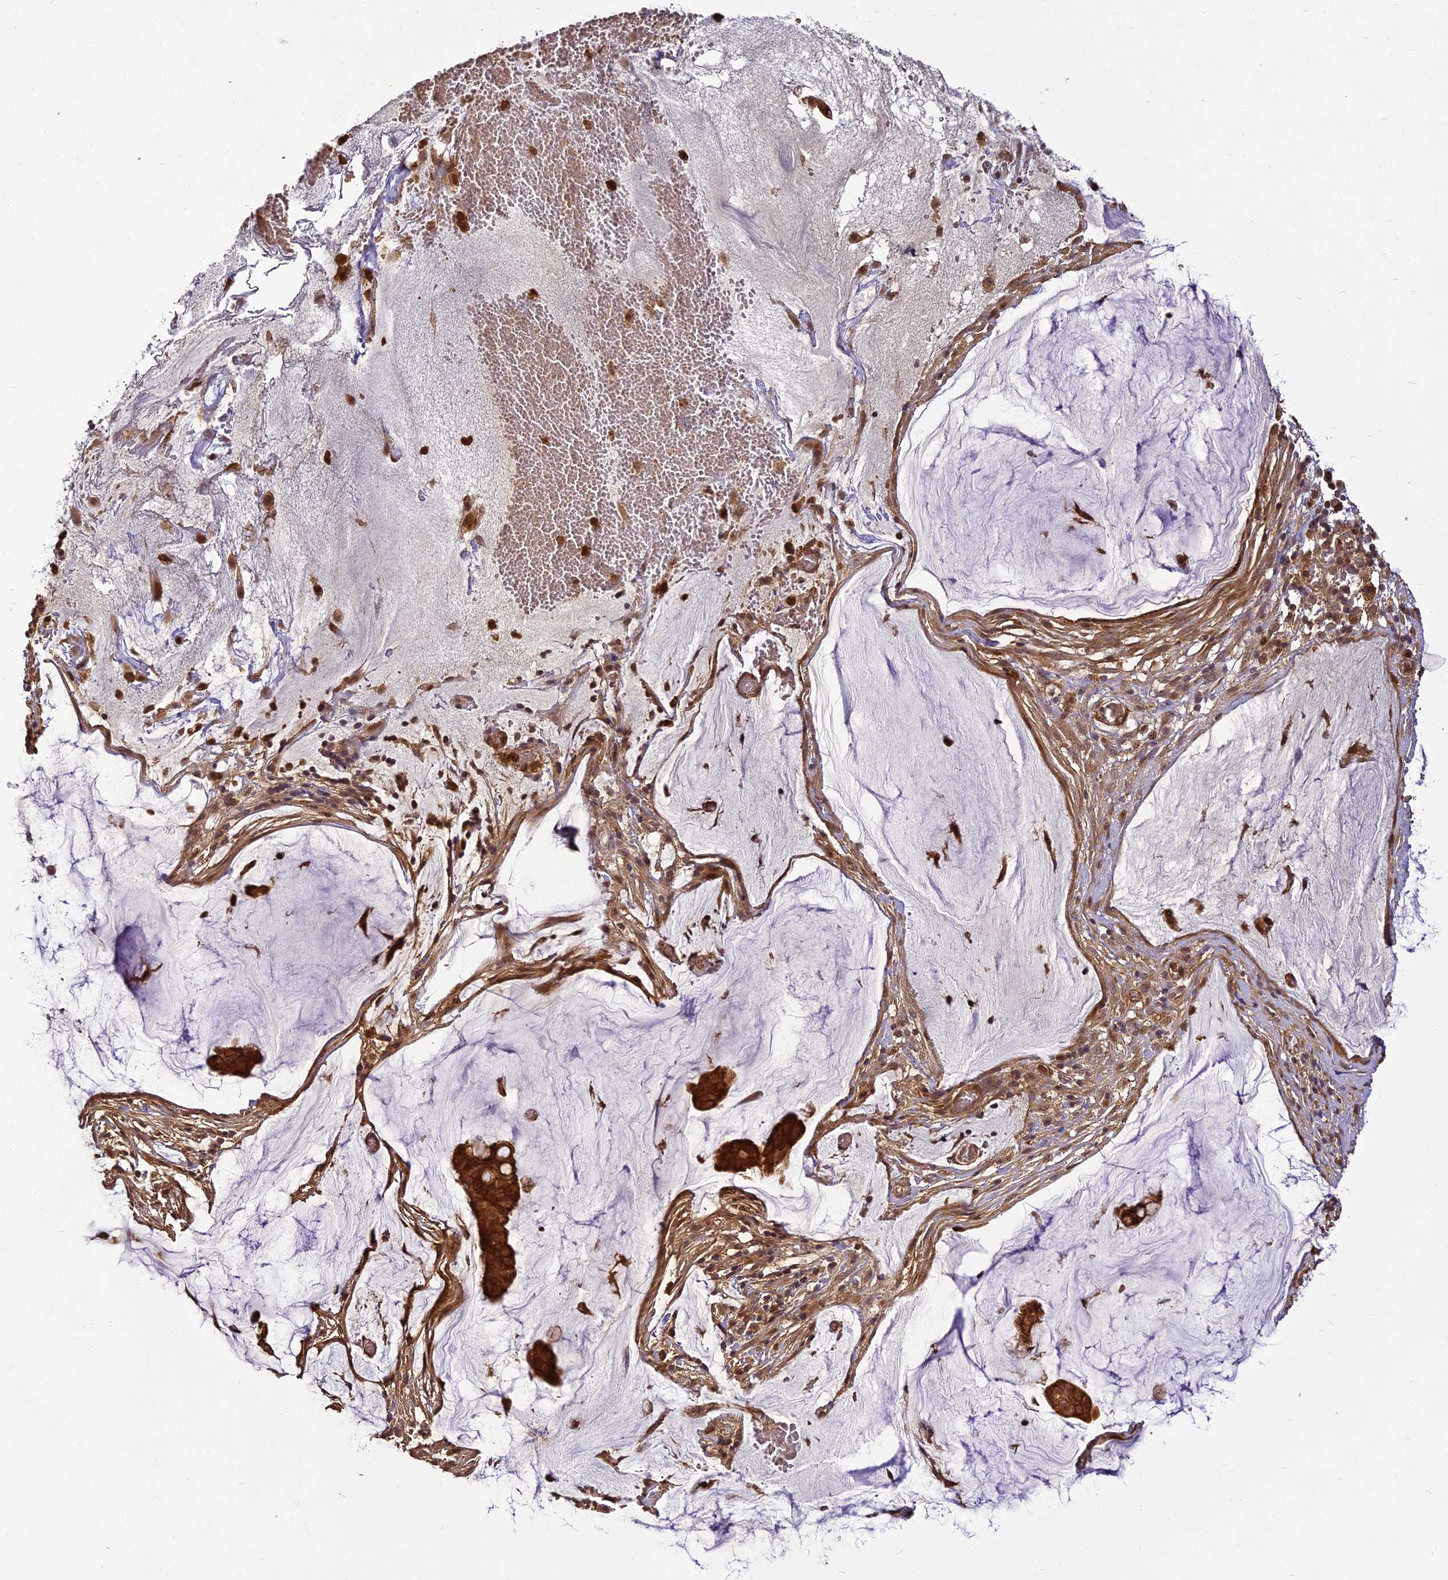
{"staining": {"intensity": "strong", "quantity": ">75%", "location": "cytoplasmic/membranous"}, "tissue": "ovarian cancer", "cell_type": "Tumor cells", "image_type": "cancer", "snomed": [{"axis": "morphology", "description": "Cystadenocarcinoma, mucinous, NOS"}, {"axis": "topography", "description": "Ovary"}], "caption": "This histopathology image reveals immunohistochemistry staining of human ovarian cancer (mucinous cystadenocarcinoma), with high strong cytoplasmic/membranous expression in approximately >75% of tumor cells.", "gene": "BCDIN3D", "patient": {"sex": "female", "age": 73}}